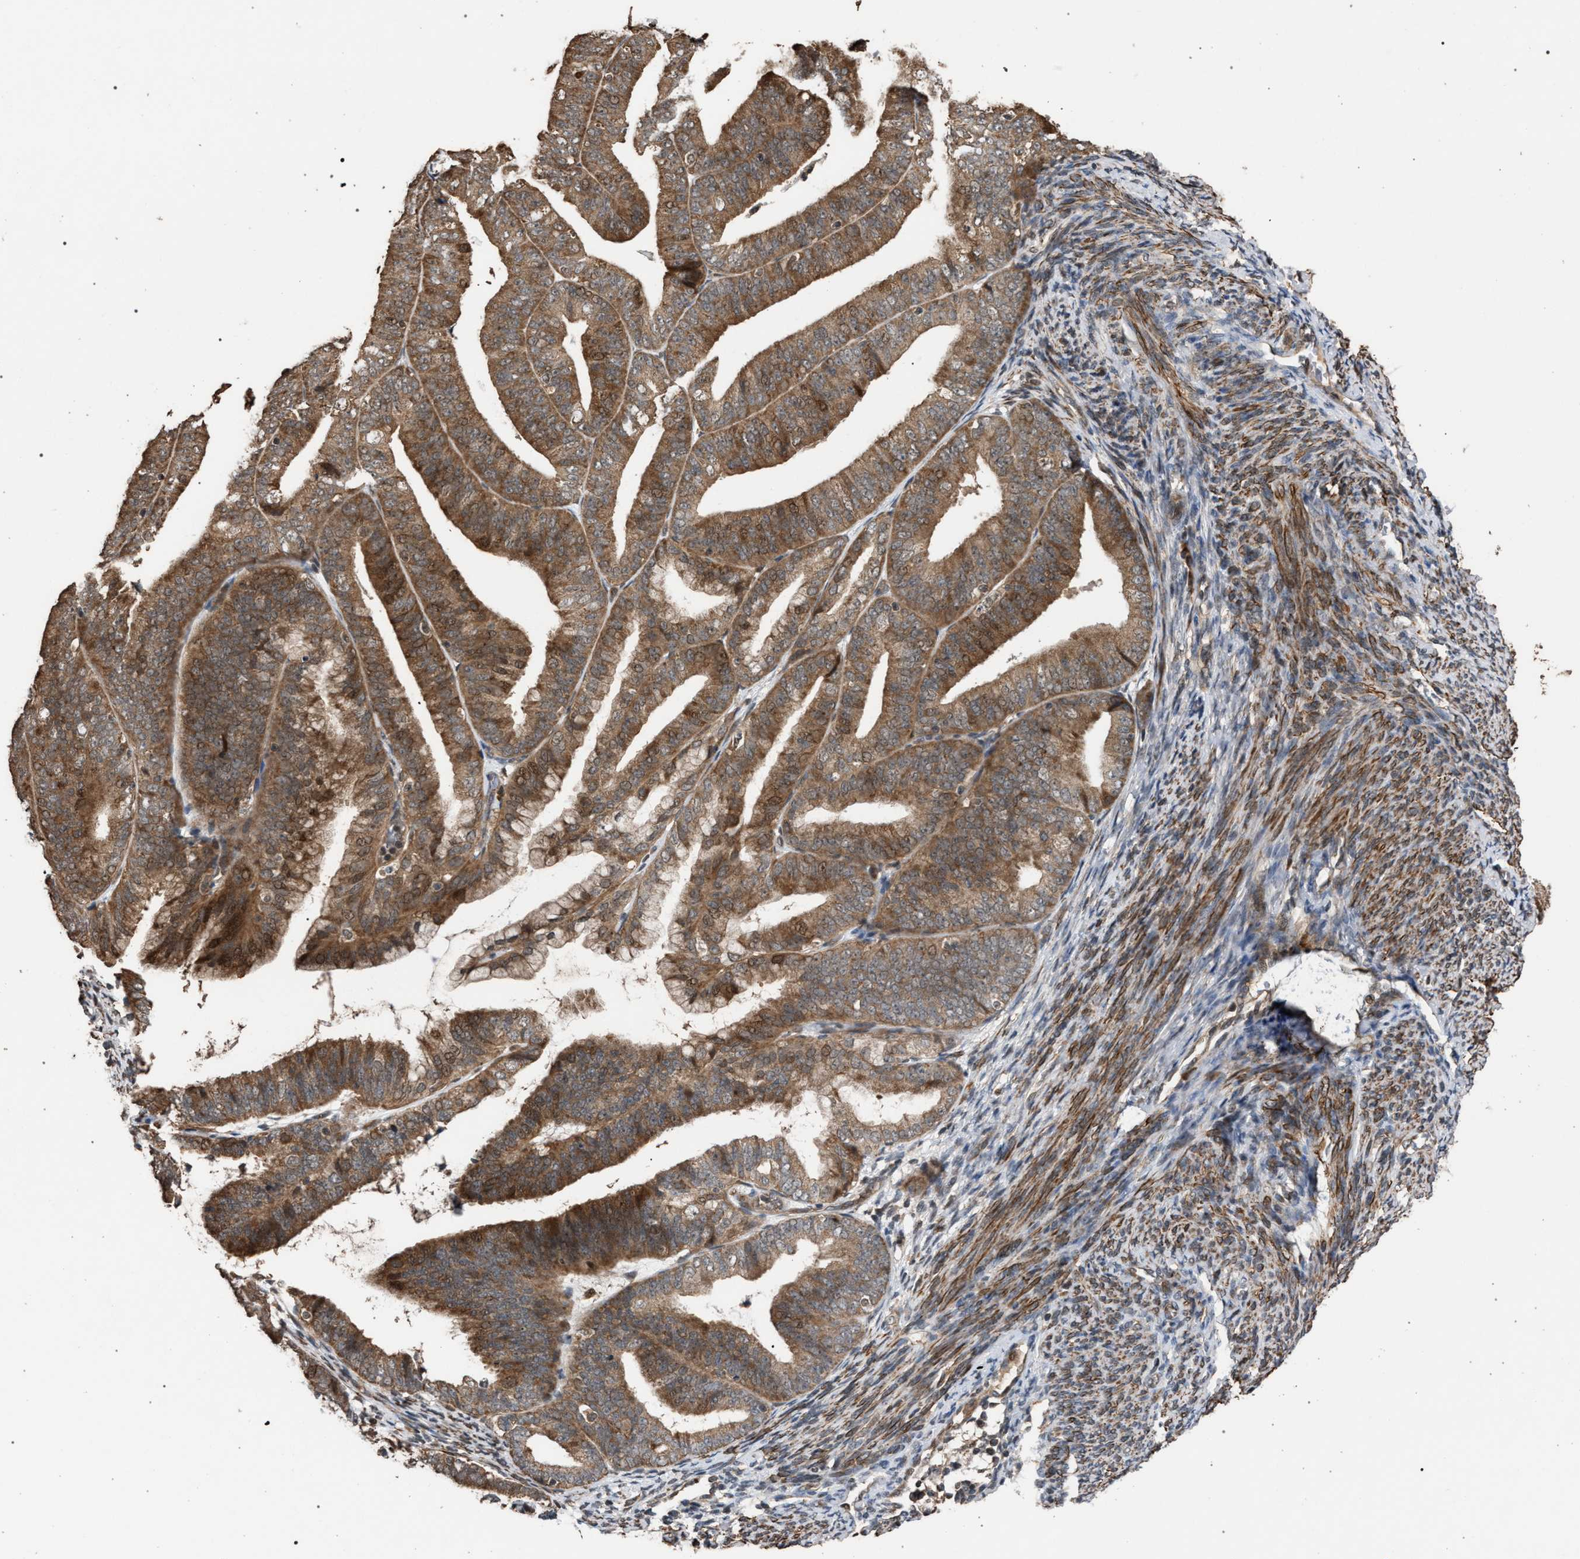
{"staining": {"intensity": "moderate", "quantity": ">75%", "location": "cytoplasmic/membranous"}, "tissue": "endometrial cancer", "cell_type": "Tumor cells", "image_type": "cancer", "snomed": [{"axis": "morphology", "description": "Adenocarcinoma, NOS"}, {"axis": "topography", "description": "Endometrium"}], "caption": "Immunohistochemical staining of human endometrial cancer (adenocarcinoma) demonstrates medium levels of moderate cytoplasmic/membranous staining in approximately >75% of tumor cells.", "gene": "NAA35", "patient": {"sex": "female", "age": 63}}